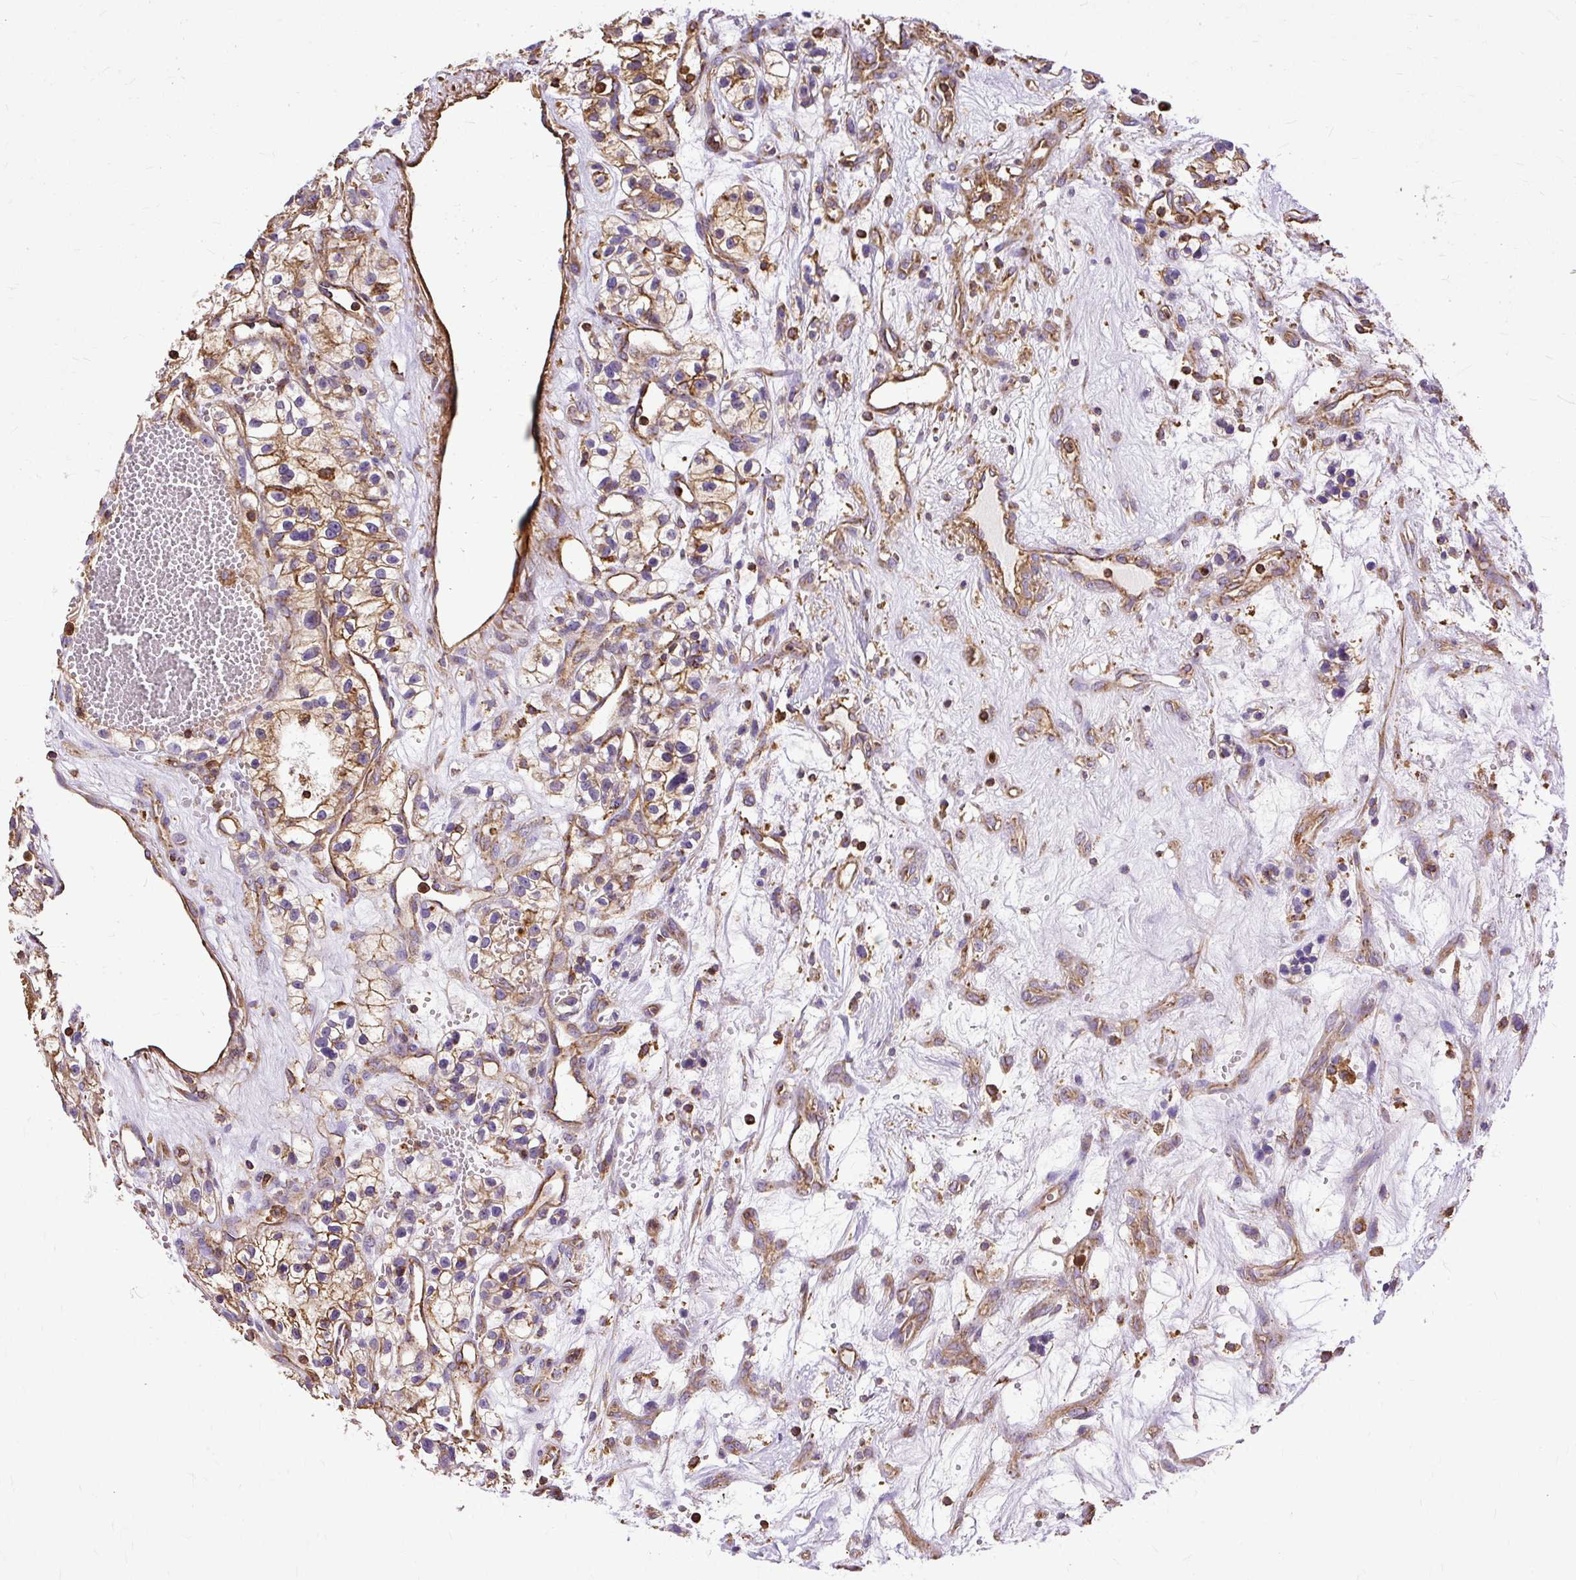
{"staining": {"intensity": "moderate", "quantity": ">75%", "location": "cytoplasmic/membranous"}, "tissue": "renal cancer", "cell_type": "Tumor cells", "image_type": "cancer", "snomed": [{"axis": "morphology", "description": "Adenocarcinoma, NOS"}, {"axis": "topography", "description": "Kidney"}], "caption": "Immunohistochemical staining of renal cancer displays moderate cytoplasmic/membranous protein positivity in approximately >75% of tumor cells.", "gene": "KLHL11", "patient": {"sex": "female", "age": 57}}